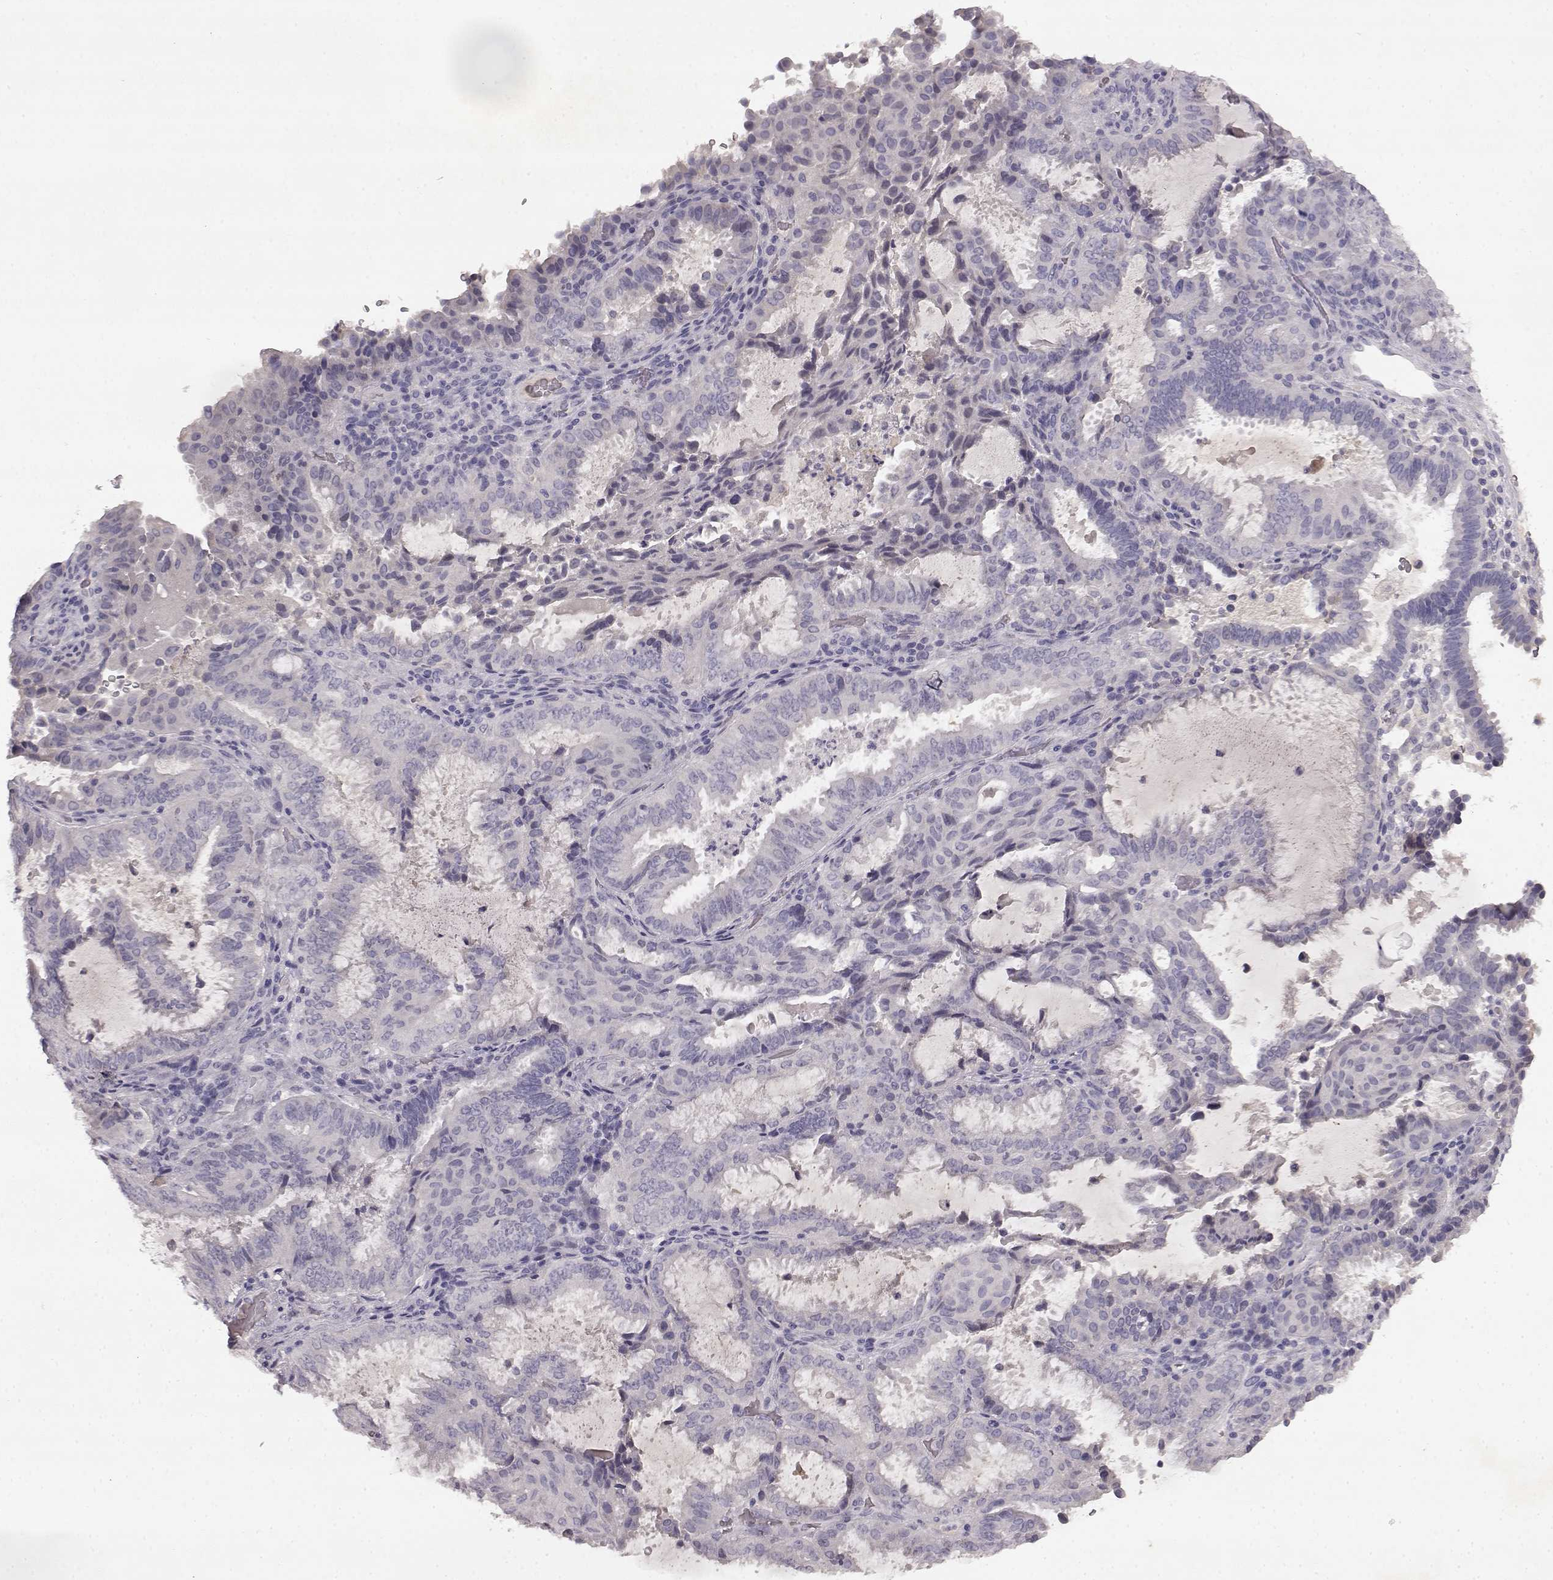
{"staining": {"intensity": "negative", "quantity": "none", "location": "none"}, "tissue": "ovarian cancer", "cell_type": "Tumor cells", "image_type": "cancer", "snomed": [{"axis": "morphology", "description": "Carcinoma, endometroid"}, {"axis": "topography", "description": "Ovary"}], "caption": "Human ovarian cancer stained for a protein using immunohistochemistry (IHC) shows no staining in tumor cells.", "gene": "SPAG17", "patient": {"sex": "female", "age": 41}}